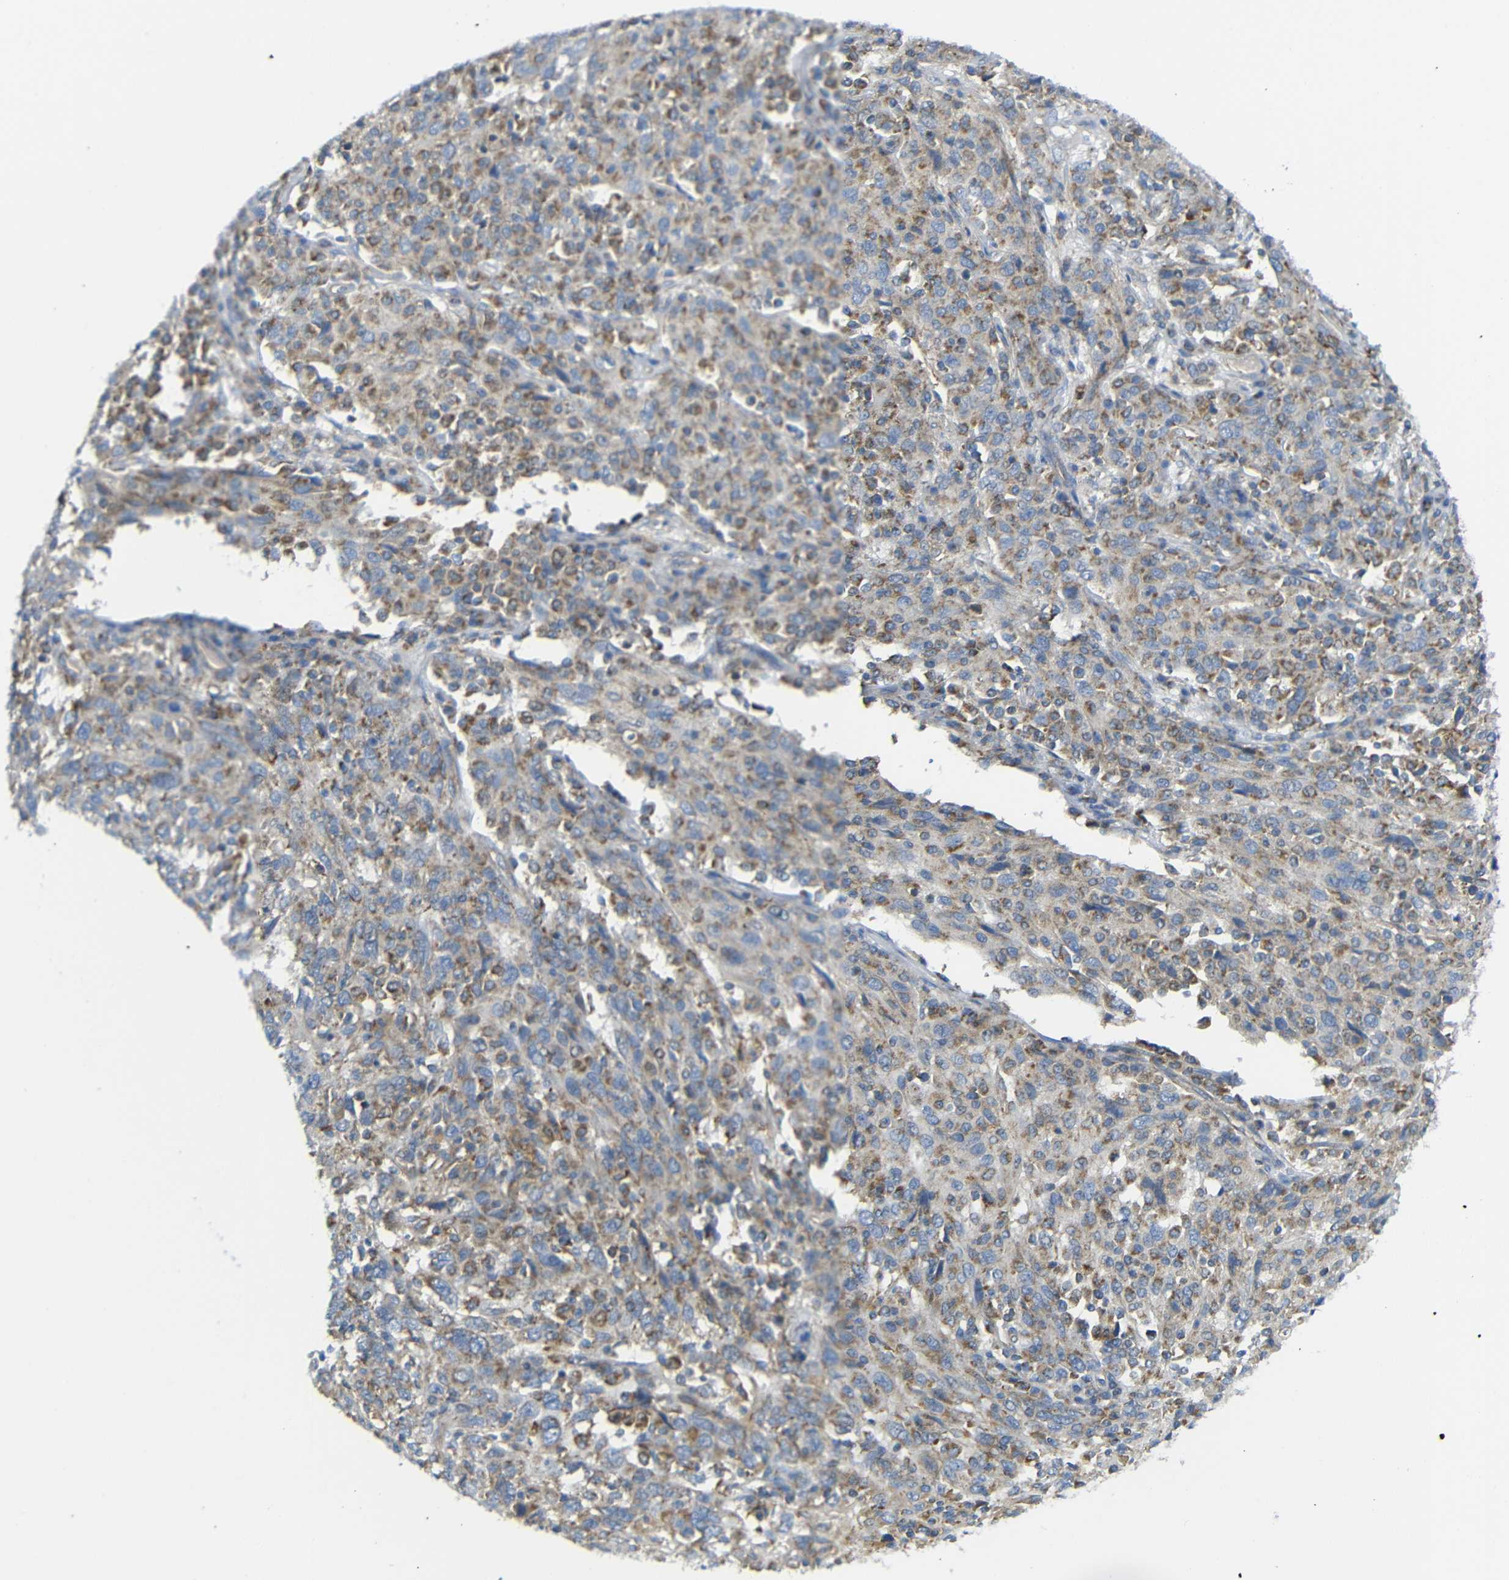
{"staining": {"intensity": "moderate", "quantity": ">75%", "location": "cytoplasmic/membranous"}, "tissue": "cervical cancer", "cell_type": "Tumor cells", "image_type": "cancer", "snomed": [{"axis": "morphology", "description": "Squamous cell carcinoma, NOS"}, {"axis": "topography", "description": "Cervix"}], "caption": "The micrograph shows staining of squamous cell carcinoma (cervical), revealing moderate cytoplasmic/membranous protein positivity (brown color) within tumor cells. Using DAB (3,3'-diaminobenzidine) (brown) and hematoxylin (blue) stains, captured at high magnification using brightfield microscopy.", "gene": "PDCD1LG2", "patient": {"sex": "female", "age": 46}}